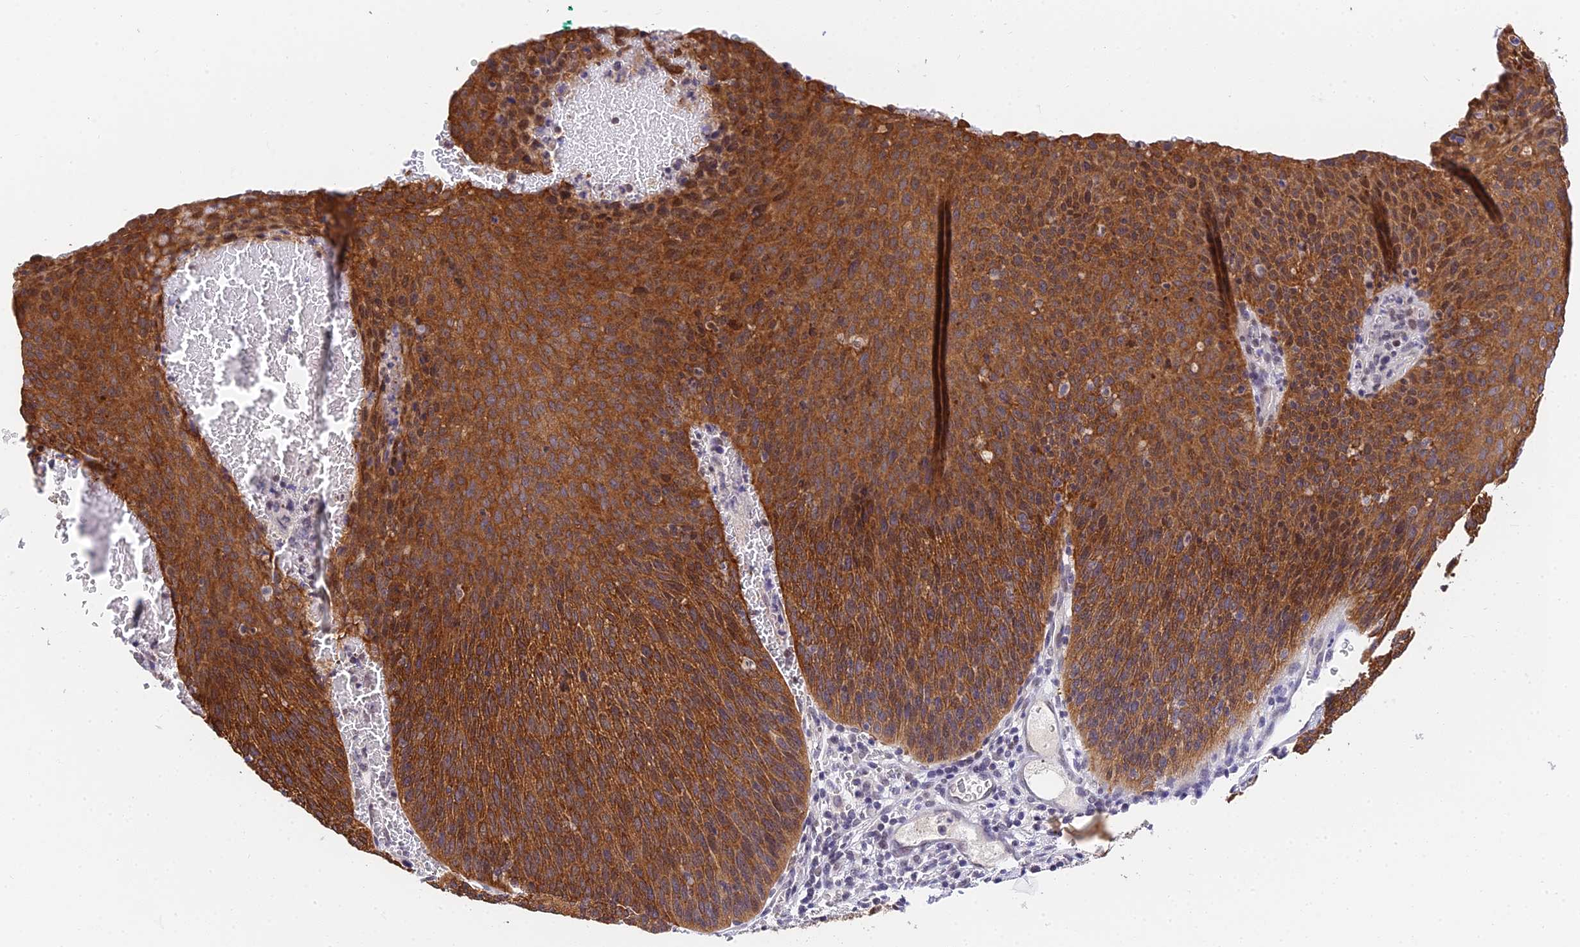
{"staining": {"intensity": "strong", "quantity": ">75%", "location": "cytoplasmic/membranous,nuclear"}, "tissue": "cervical cancer", "cell_type": "Tumor cells", "image_type": "cancer", "snomed": [{"axis": "morphology", "description": "Squamous cell carcinoma, NOS"}, {"axis": "topography", "description": "Cervix"}], "caption": "An immunohistochemistry (IHC) image of neoplastic tissue is shown. Protein staining in brown shows strong cytoplasmic/membranous and nuclear positivity in cervical squamous cell carcinoma within tumor cells. The staining is performed using DAB brown chromogen to label protein expression. The nuclei are counter-stained blue using hematoxylin.", "gene": "HOXB1", "patient": {"sex": "female", "age": 55}}